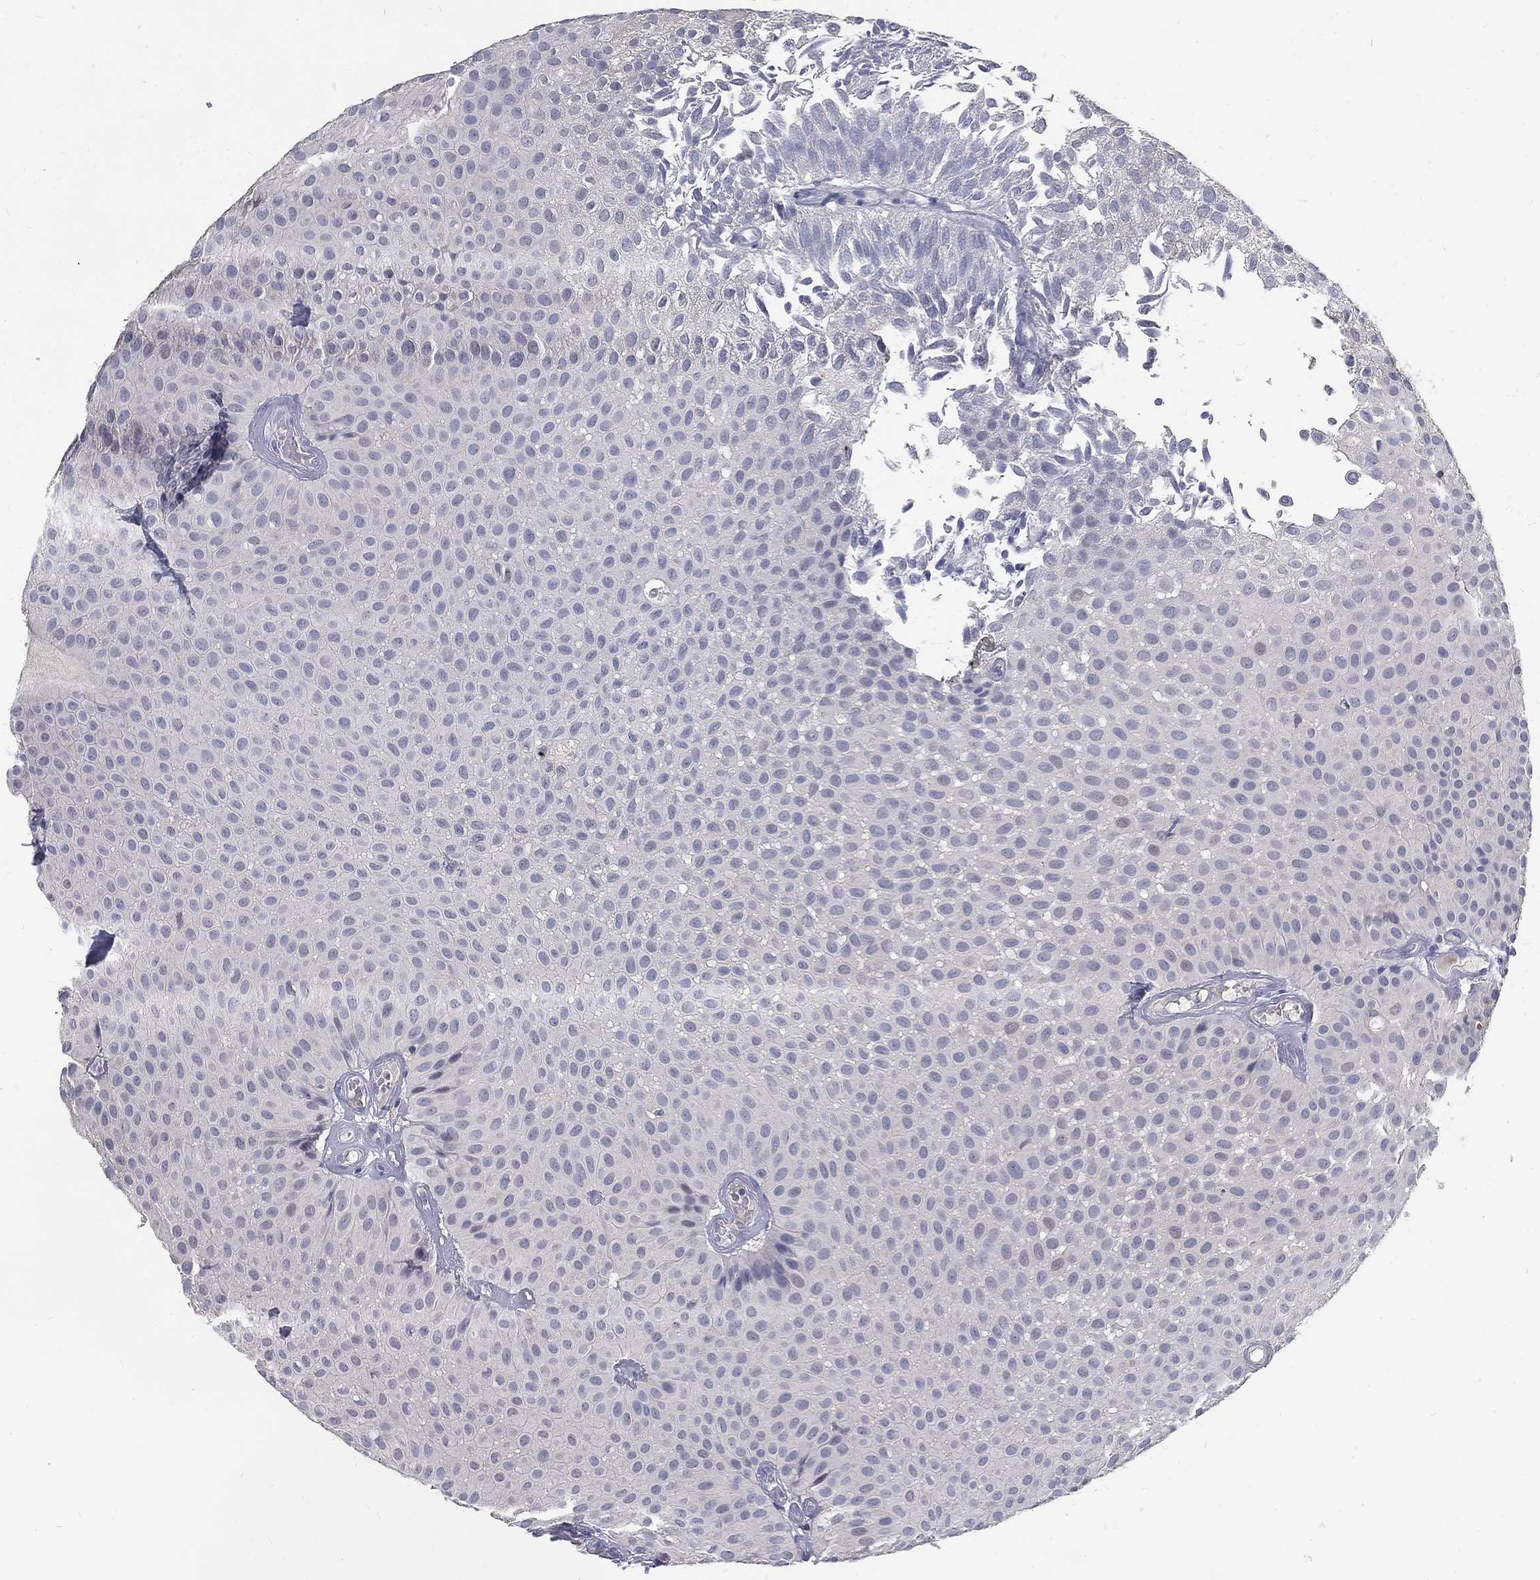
{"staining": {"intensity": "negative", "quantity": "none", "location": "none"}, "tissue": "urothelial cancer", "cell_type": "Tumor cells", "image_type": "cancer", "snomed": [{"axis": "morphology", "description": "Urothelial carcinoma, Low grade"}, {"axis": "topography", "description": "Urinary bladder"}], "caption": "DAB (3,3'-diaminobenzidine) immunohistochemical staining of urothelial cancer displays no significant staining in tumor cells.", "gene": "PHKA1", "patient": {"sex": "male", "age": 64}}